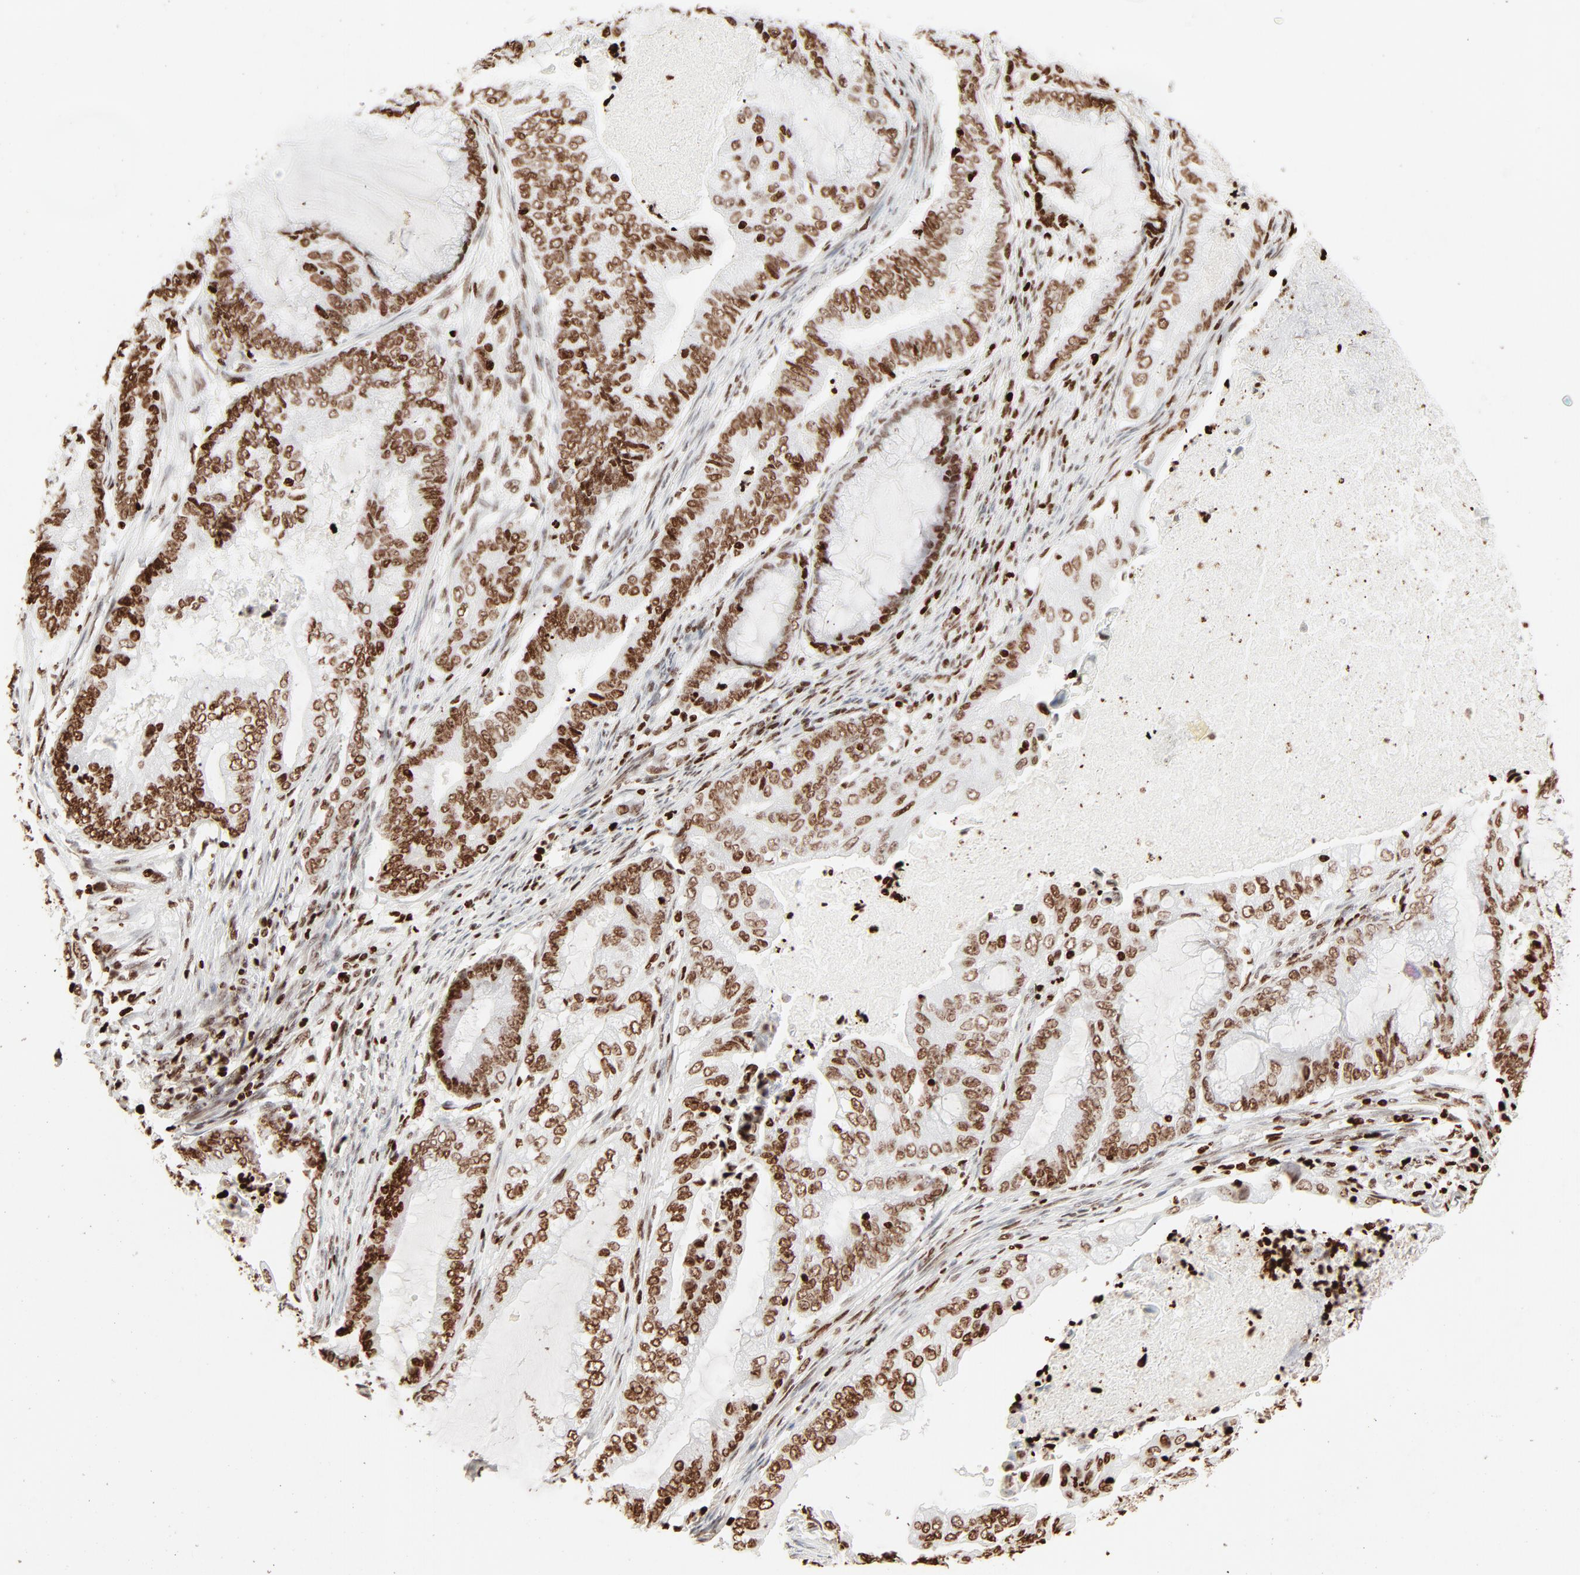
{"staining": {"intensity": "moderate", "quantity": ">75%", "location": "cytoplasmic/membranous,nuclear"}, "tissue": "endometrial cancer", "cell_type": "Tumor cells", "image_type": "cancer", "snomed": [{"axis": "morphology", "description": "Adenocarcinoma, NOS"}, {"axis": "topography", "description": "Endometrium"}], "caption": "This micrograph exhibits immunohistochemistry (IHC) staining of human adenocarcinoma (endometrial), with medium moderate cytoplasmic/membranous and nuclear staining in about >75% of tumor cells.", "gene": "HMGB2", "patient": {"sex": "female", "age": 63}}